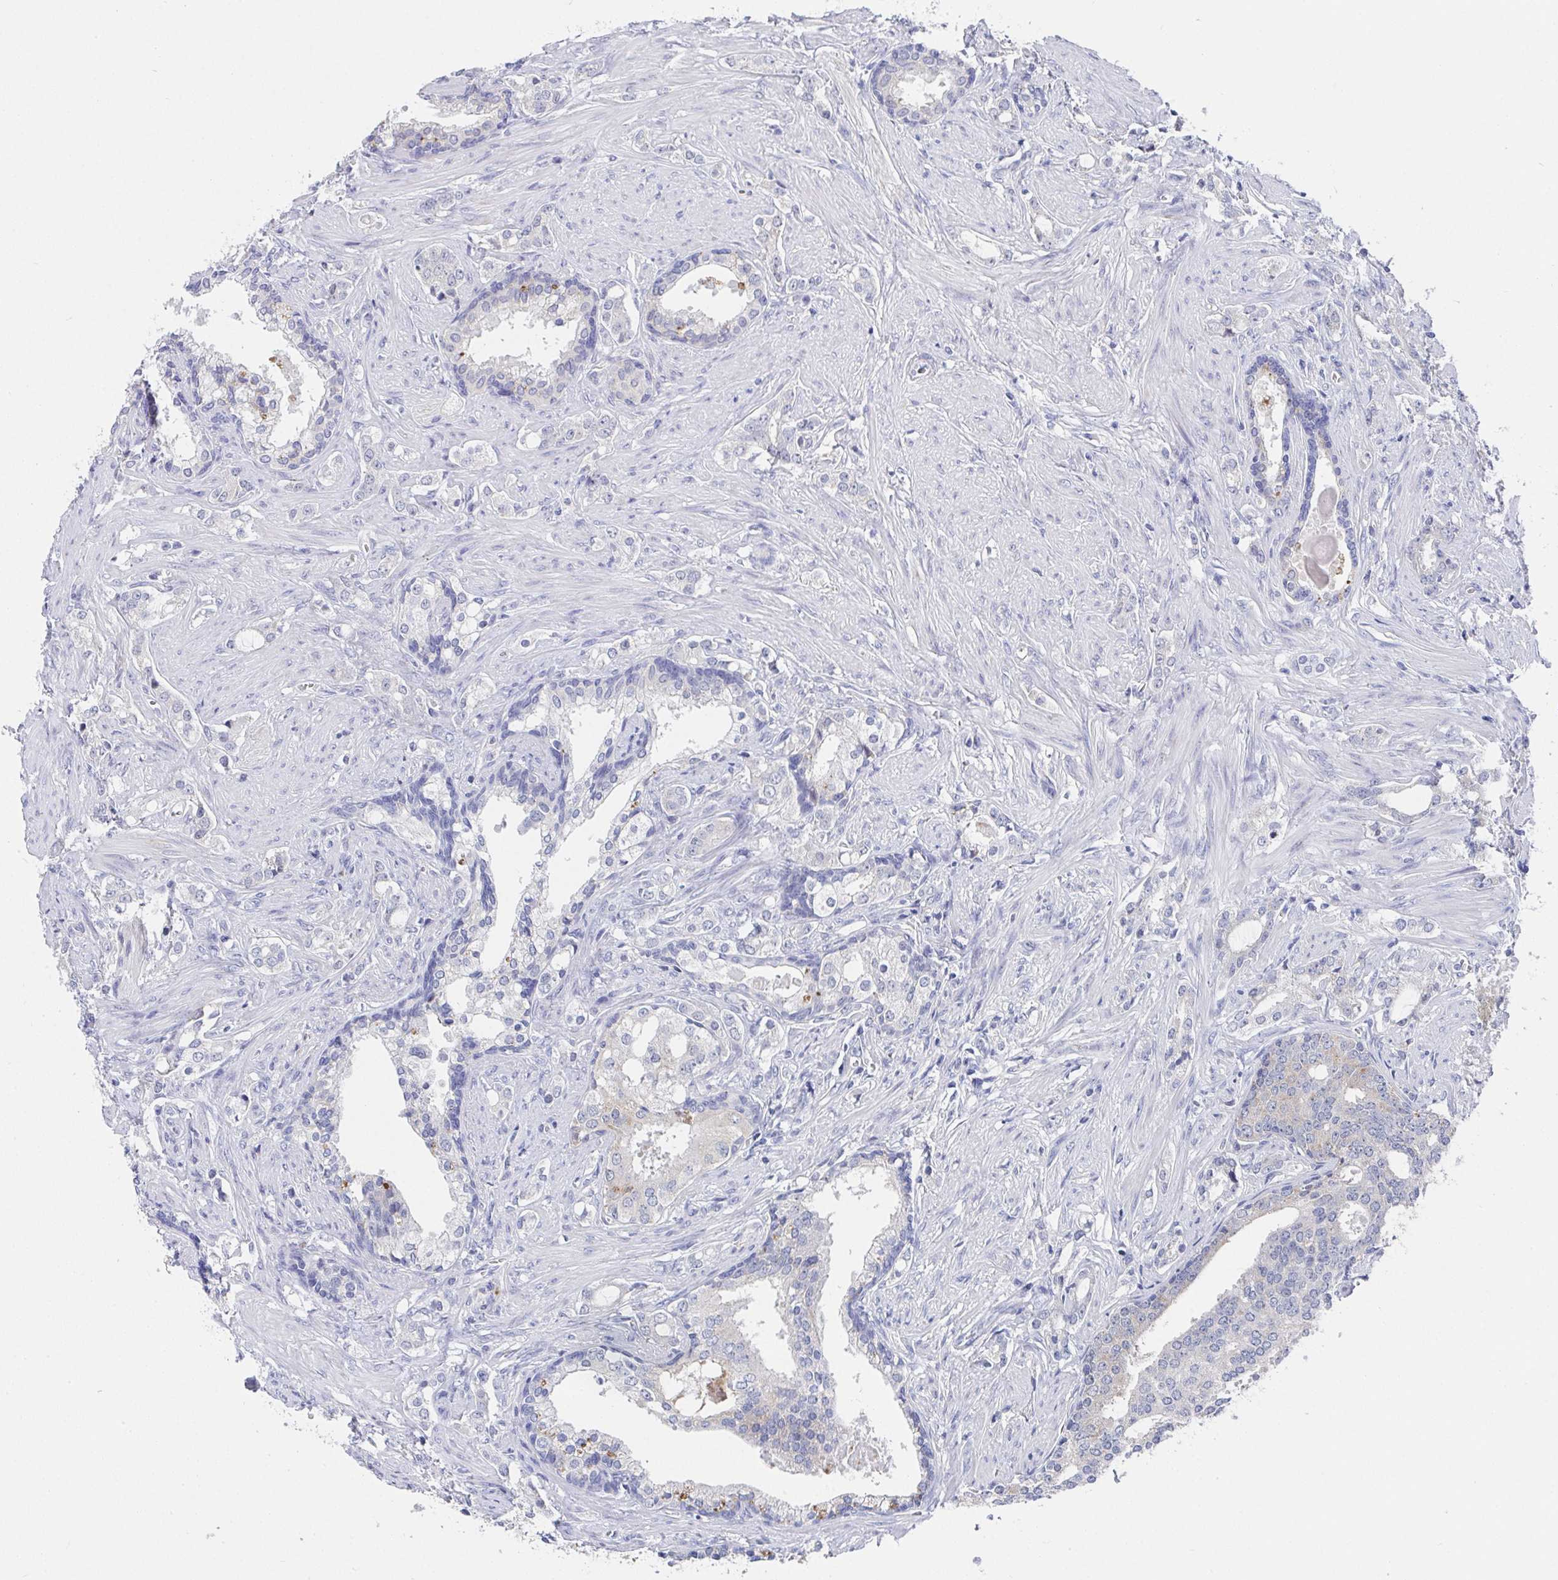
{"staining": {"intensity": "weak", "quantity": "<25%", "location": "cytoplasmic/membranous"}, "tissue": "prostate cancer", "cell_type": "Tumor cells", "image_type": "cancer", "snomed": [{"axis": "morphology", "description": "Adenocarcinoma, Medium grade"}, {"axis": "topography", "description": "Prostate"}], "caption": "Immunohistochemical staining of adenocarcinoma (medium-grade) (prostate) demonstrates no significant expression in tumor cells. (Immunohistochemistry (ihc), brightfield microscopy, high magnification).", "gene": "TAS2R39", "patient": {"sex": "male", "age": 57}}